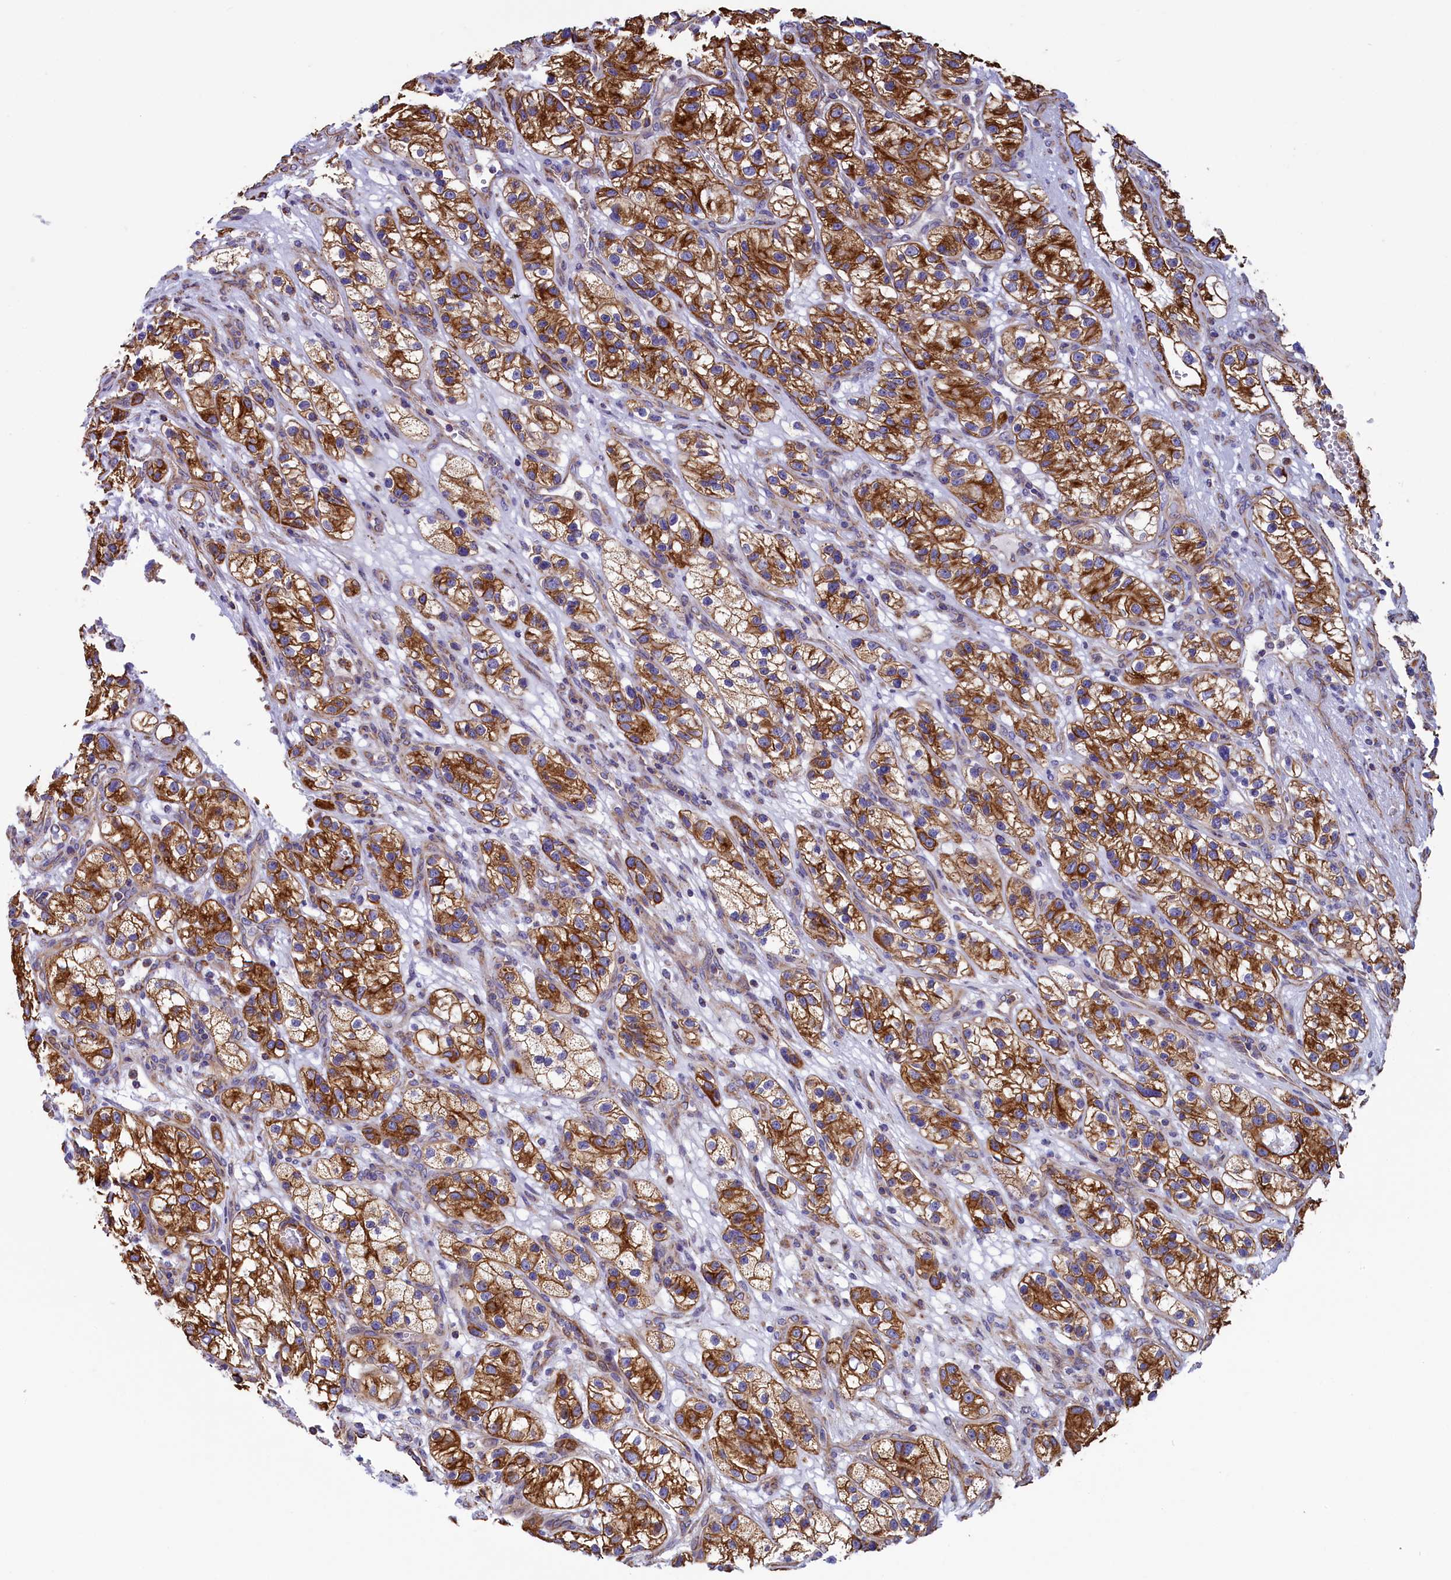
{"staining": {"intensity": "moderate", "quantity": ">75%", "location": "cytoplasmic/membranous"}, "tissue": "renal cancer", "cell_type": "Tumor cells", "image_type": "cancer", "snomed": [{"axis": "morphology", "description": "Adenocarcinoma, NOS"}, {"axis": "topography", "description": "Kidney"}], "caption": "Protein analysis of adenocarcinoma (renal) tissue shows moderate cytoplasmic/membranous positivity in approximately >75% of tumor cells.", "gene": "GATB", "patient": {"sex": "female", "age": 57}}